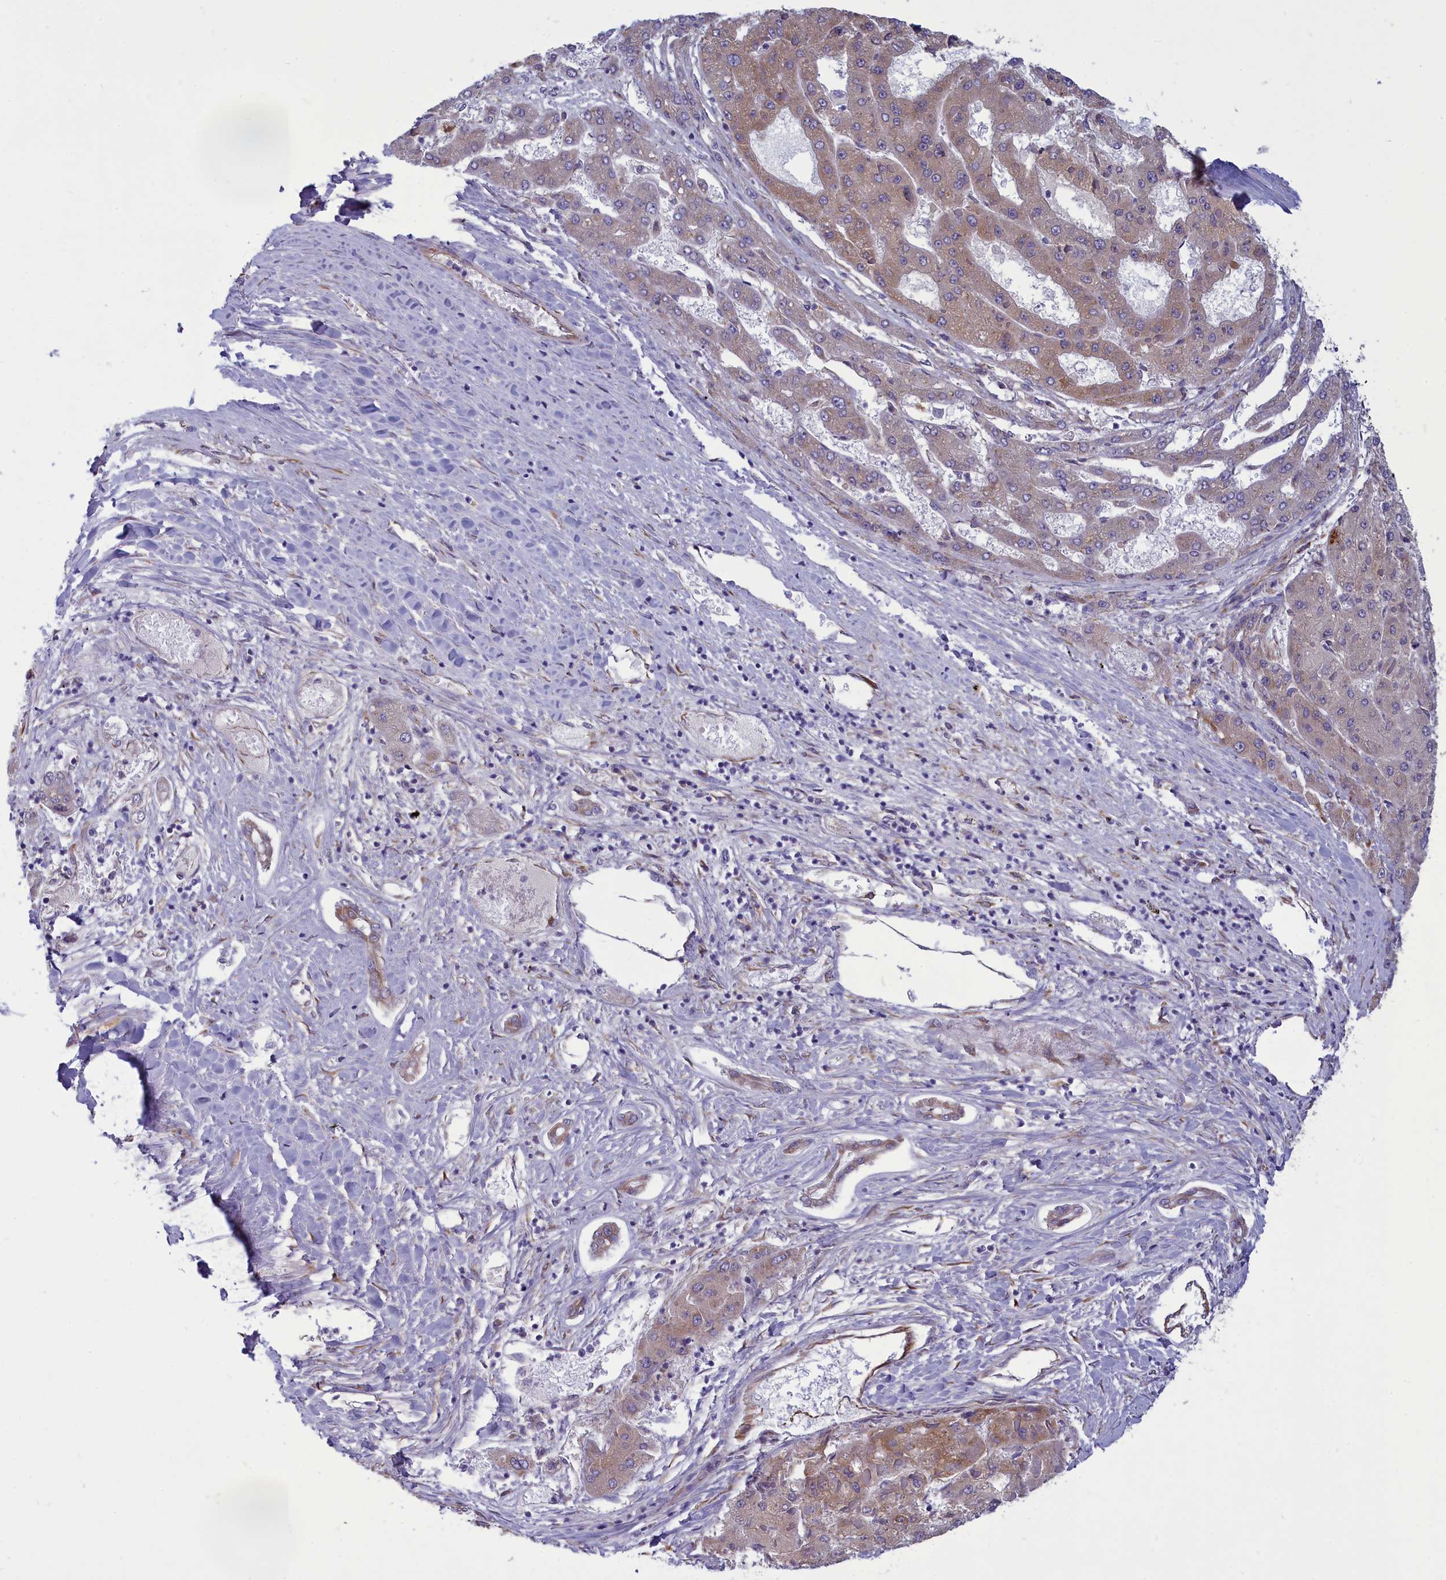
{"staining": {"intensity": "moderate", "quantity": ">75%", "location": "cytoplasmic/membranous"}, "tissue": "liver cancer", "cell_type": "Tumor cells", "image_type": "cancer", "snomed": [{"axis": "morphology", "description": "Carcinoma, Hepatocellular, NOS"}, {"axis": "topography", "description": "Liver"}], "caption": "Human liver cancer stained for a protein (brown) displays moderate cytoplasmic/membranous positive expression in about >75% of tumor cells.", "gene": "CENATAC", "patient": {"sex": "female", "age": 73}}